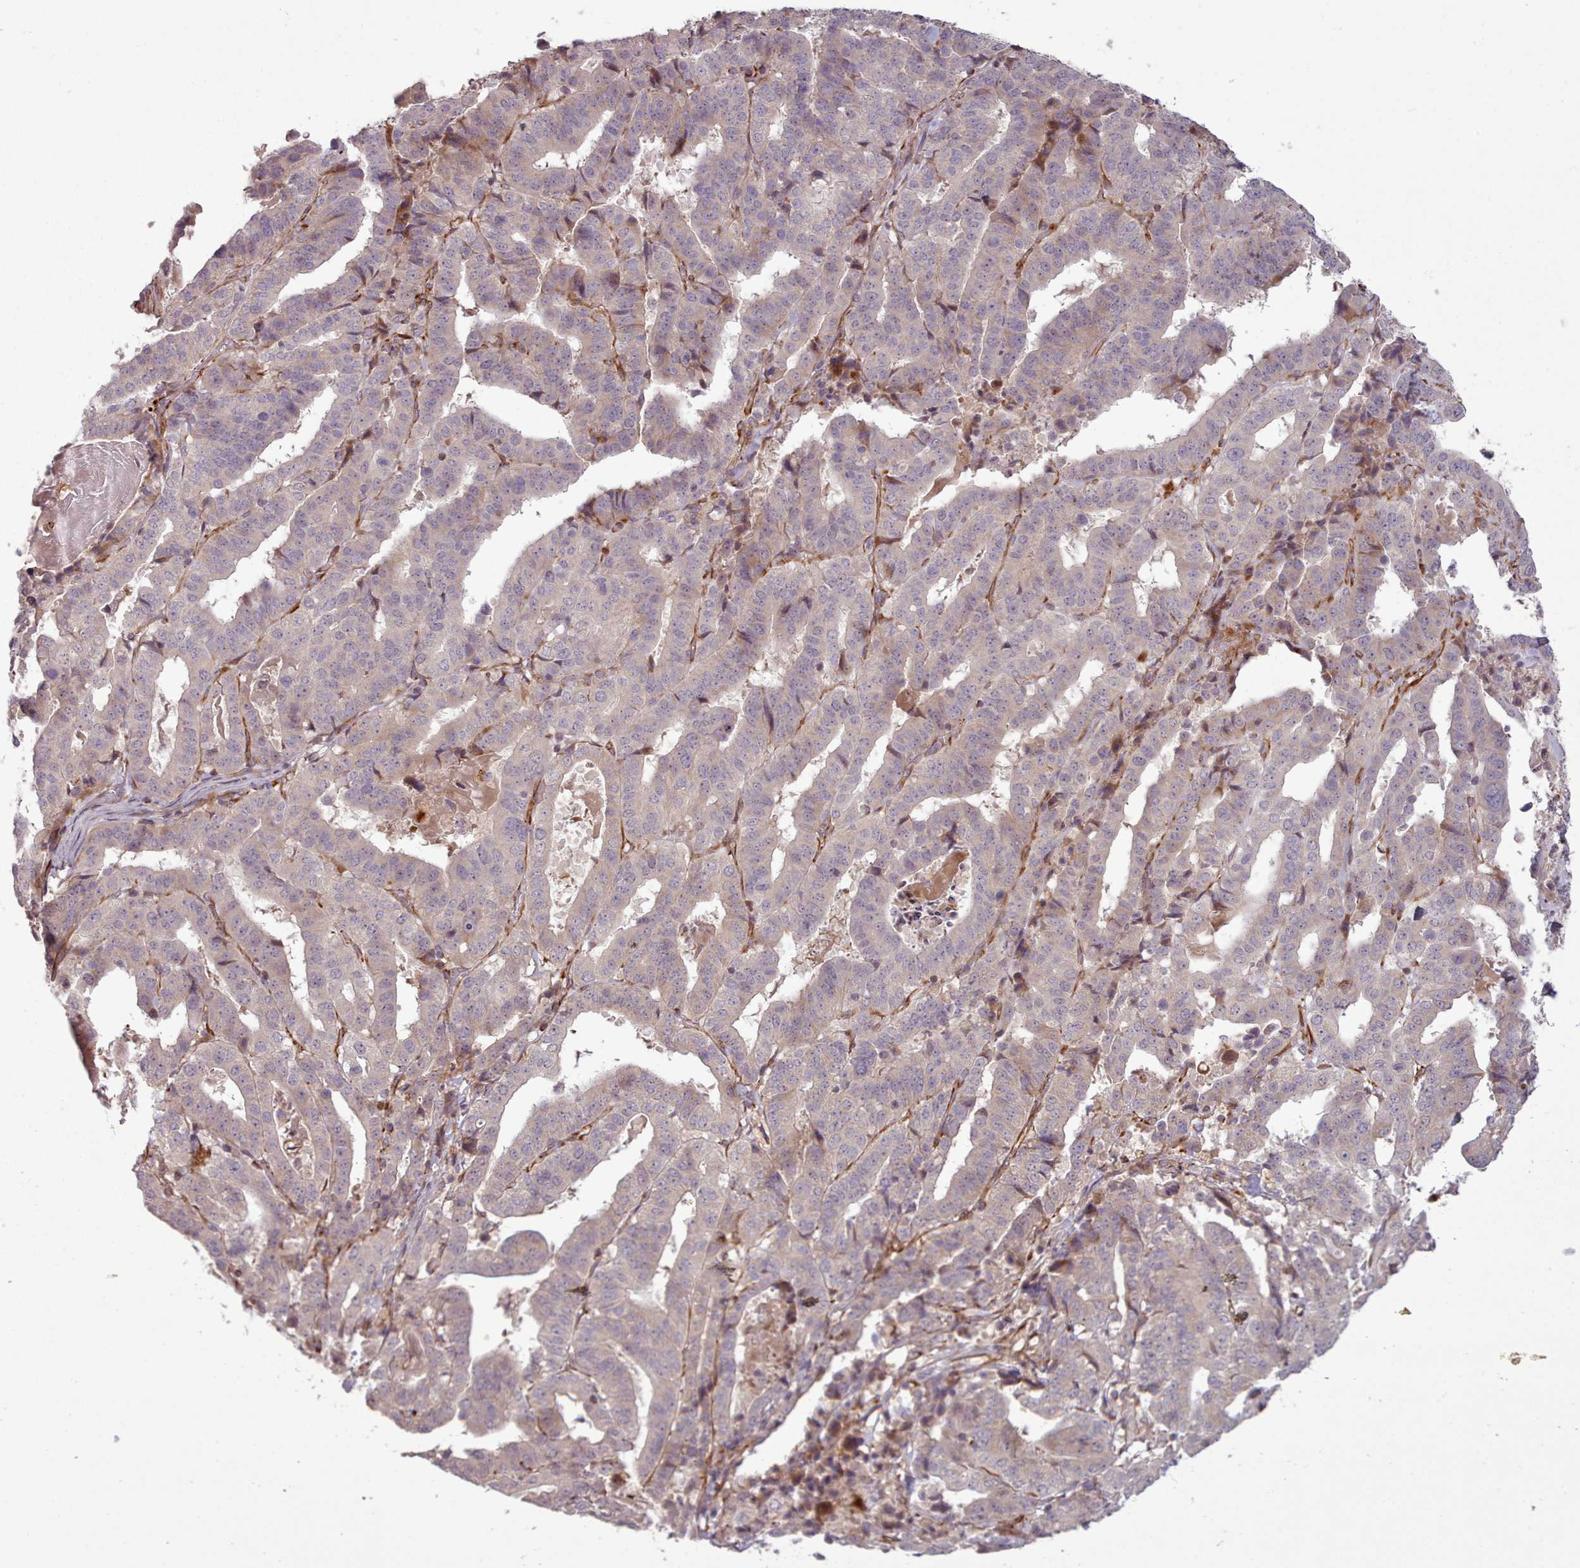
{"staining": {"intensity": "weak", "quantity": "<25%", "location": "cytoplasmic/membranous"}, "tissue": "stomach cancer", "cell_type": "Tumor cells", "image_type": "cancer", "snomed": [{"axis": "morphology", "description": "Adenocarcinoma, NOS"}, {"axis": "topography", "description": "Stomach"}], "caption": "This image is of stomach adenocarcinoma stained with immunohistochemistry (IHC) to label a protein in brown with the nuclei are counter-stained blue. There is no expression in tumor cells.", "gene": "GBGT1", "patient": {"sex": "male", "age": 48}}